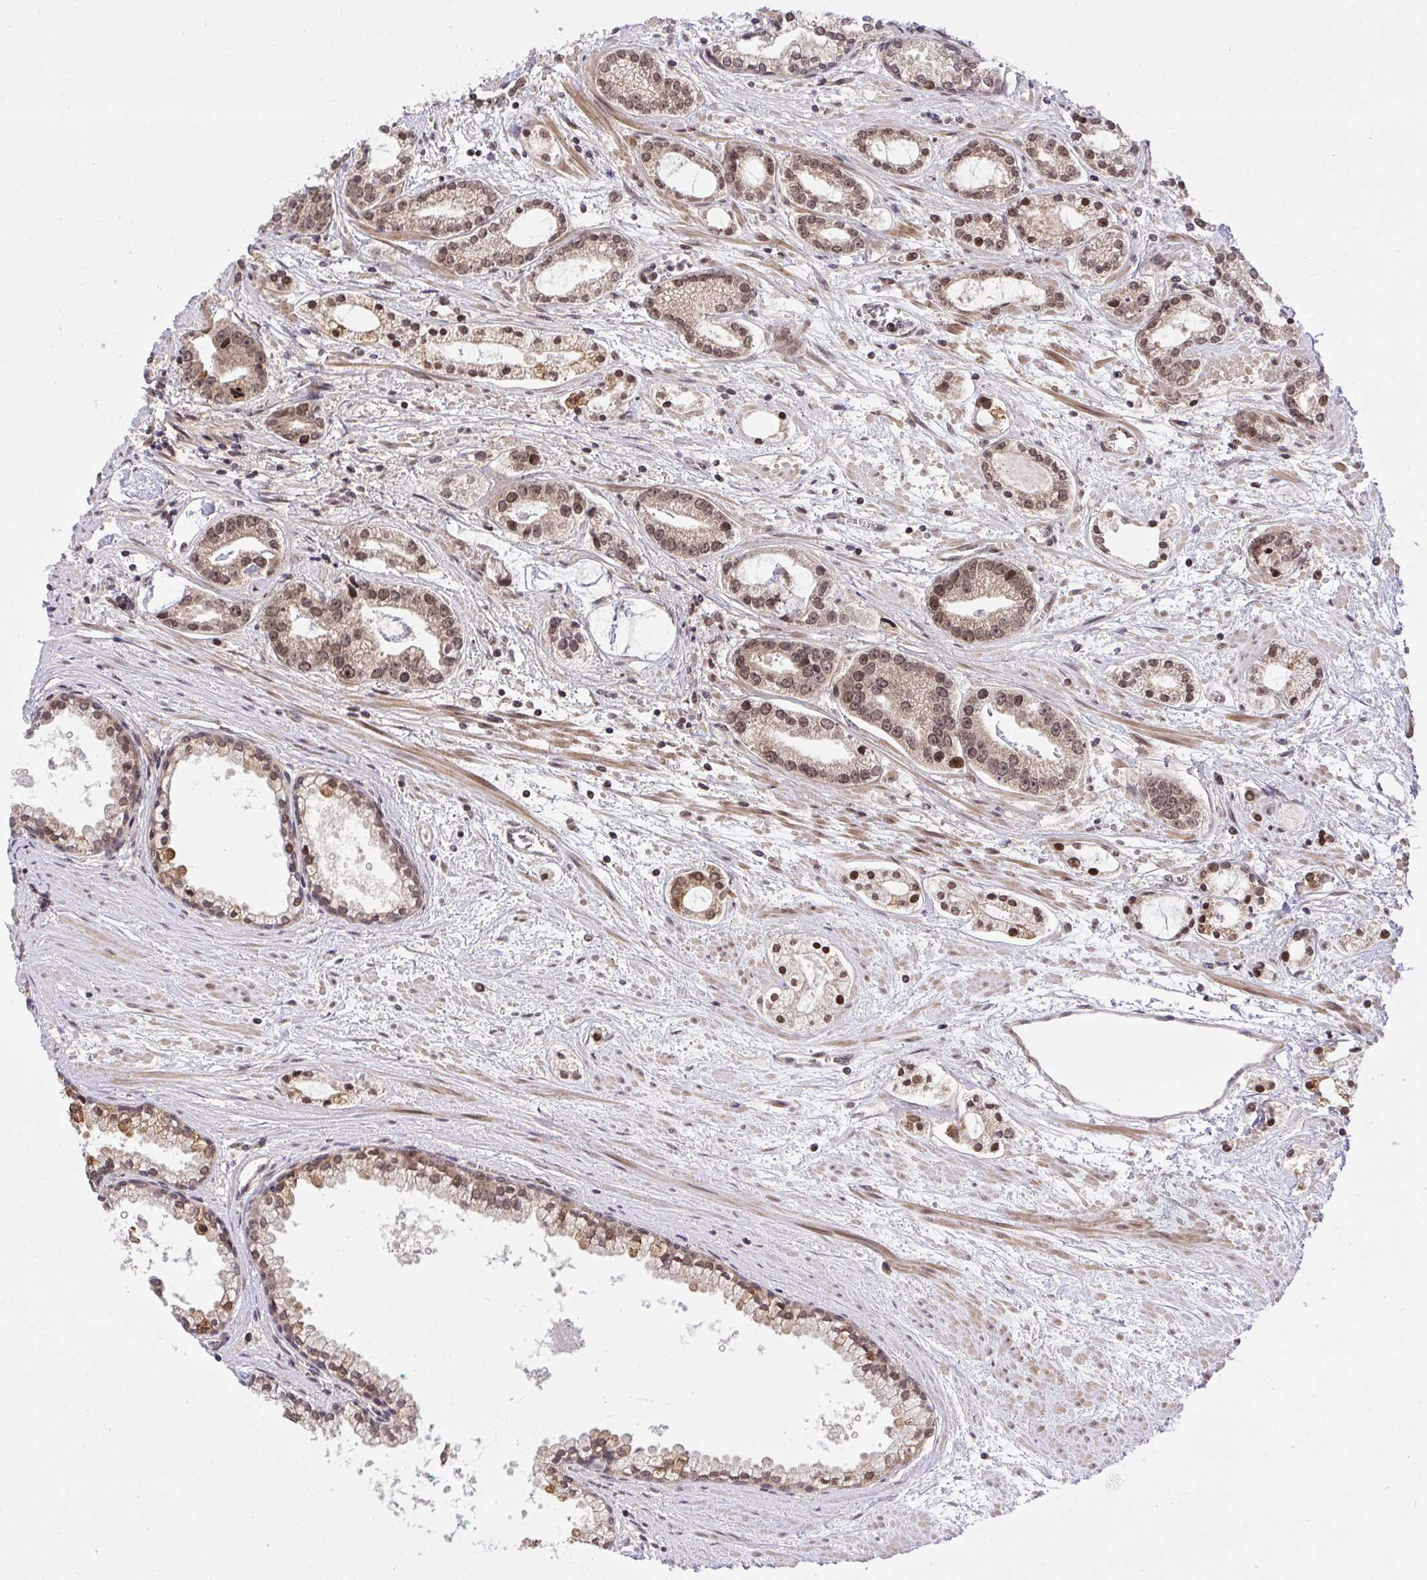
{"staining": {"intensity": "moderate", "quantity": ">75%", "location": "cytoplasmic/membranous,nuclear"}, "tissue": "prostate cancer", "cell_type": "Tumor cells", "image_type": "cancer", "snomed": [{"axis": "morphology", "description": "Adenocarcinoma, Medium grade"}, {"axis": "topography", "description": "Prostate"}], "caption": "IHC (DAB (3,3'-diaminobenzidine)) staining of human prostate cancer (medium-grade adenocarcinoma) displays moderate cytoplasmic/membranous and nuclear protein staining in about >75% of tumor cells.", "gene": "ERI1", "patient": {"sex": "male", "age": 57}}